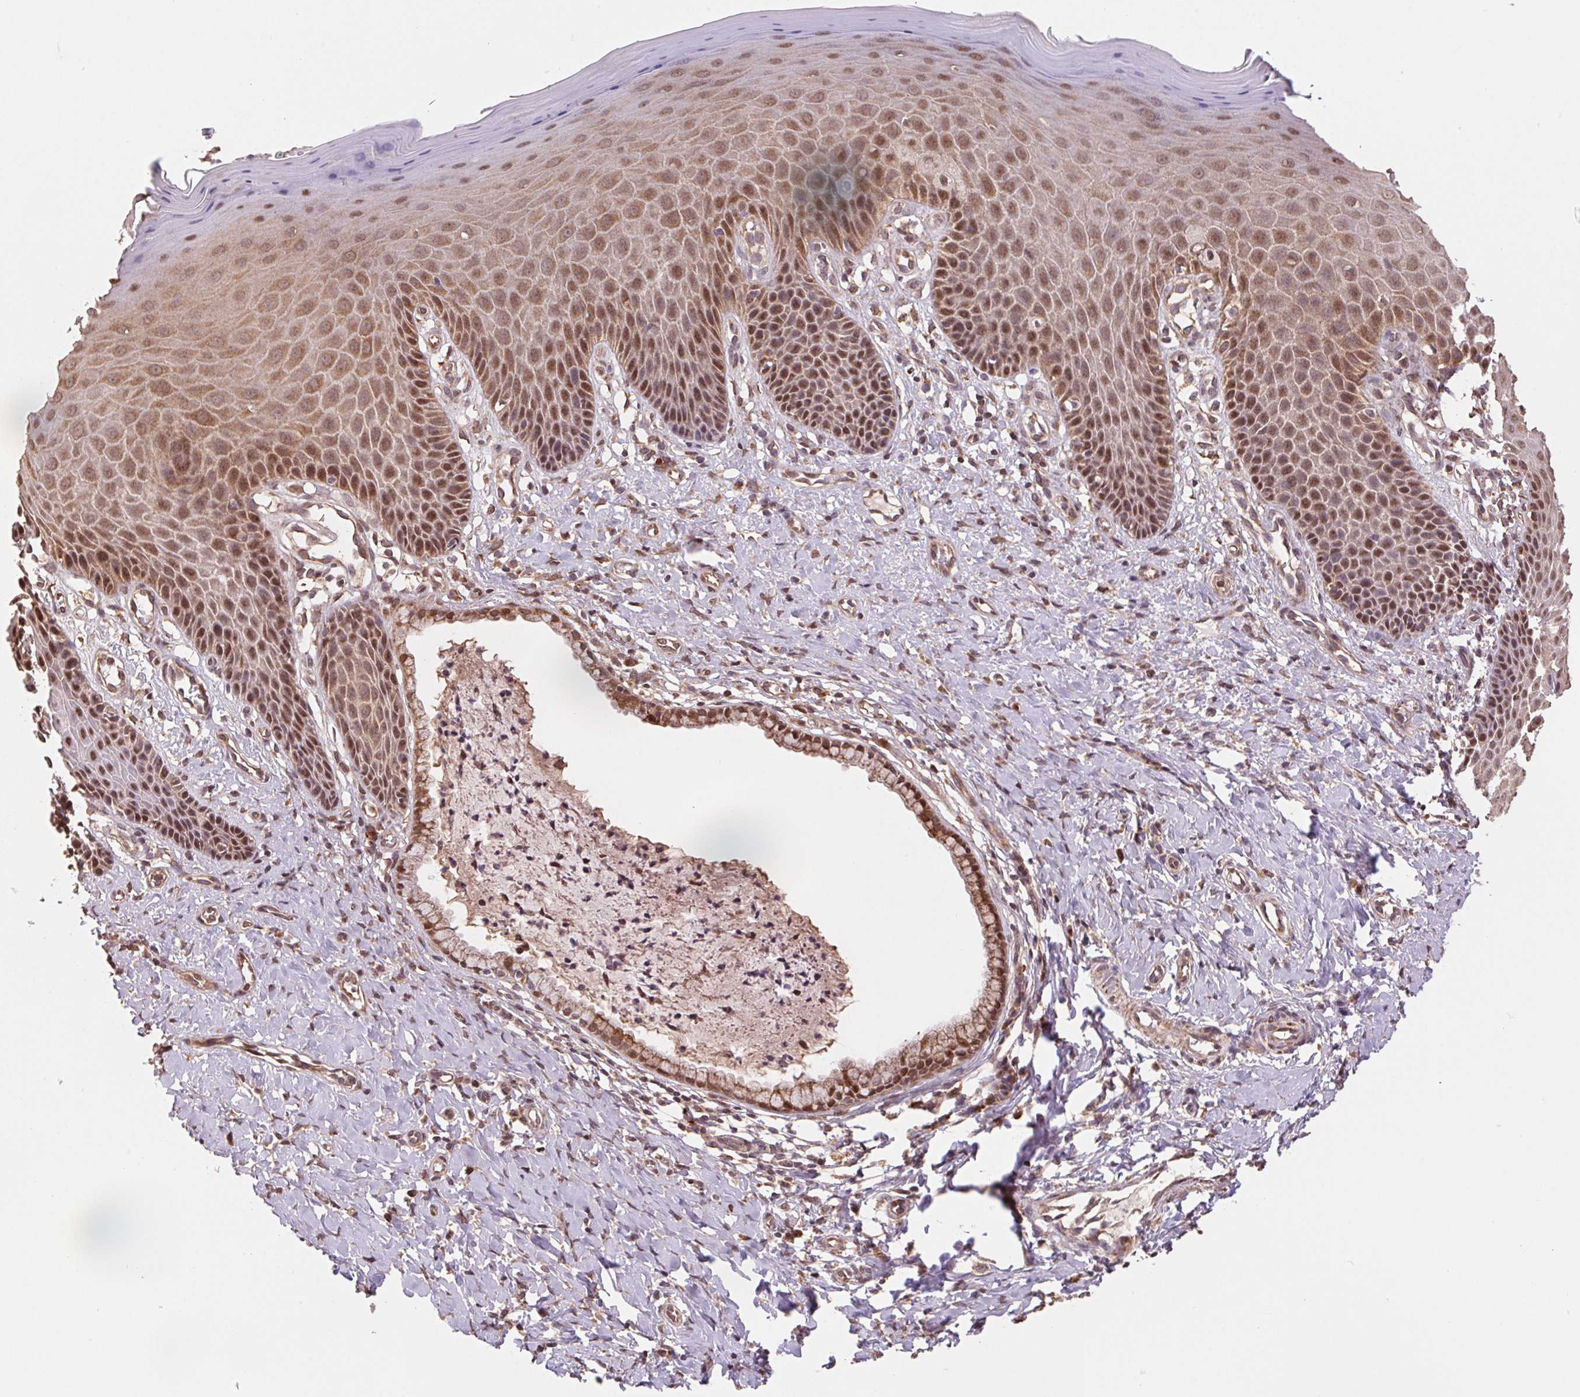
{"staining": {"intensity": "moderate", "quantity": ">75%", "location": "cytoplasmic/membranous,nuclear"}, "tissue": "vagina", "cell_type": "Squamous epithelial cells", "image_type": "normal", "snomed": [{"axis": "morphology", "description": "Normal tissue, NOS"}, {"axis": "topography", "description": "Vagina"}], "caption": "Protein expression analysis of normal human vagina reveals moderate cytoplasmic/membranous,nuclear positivity in approximately >75% of squamous epithelial cells.", "gene": "PDHA1", "patient": {"sex": "female", "age": 83}}